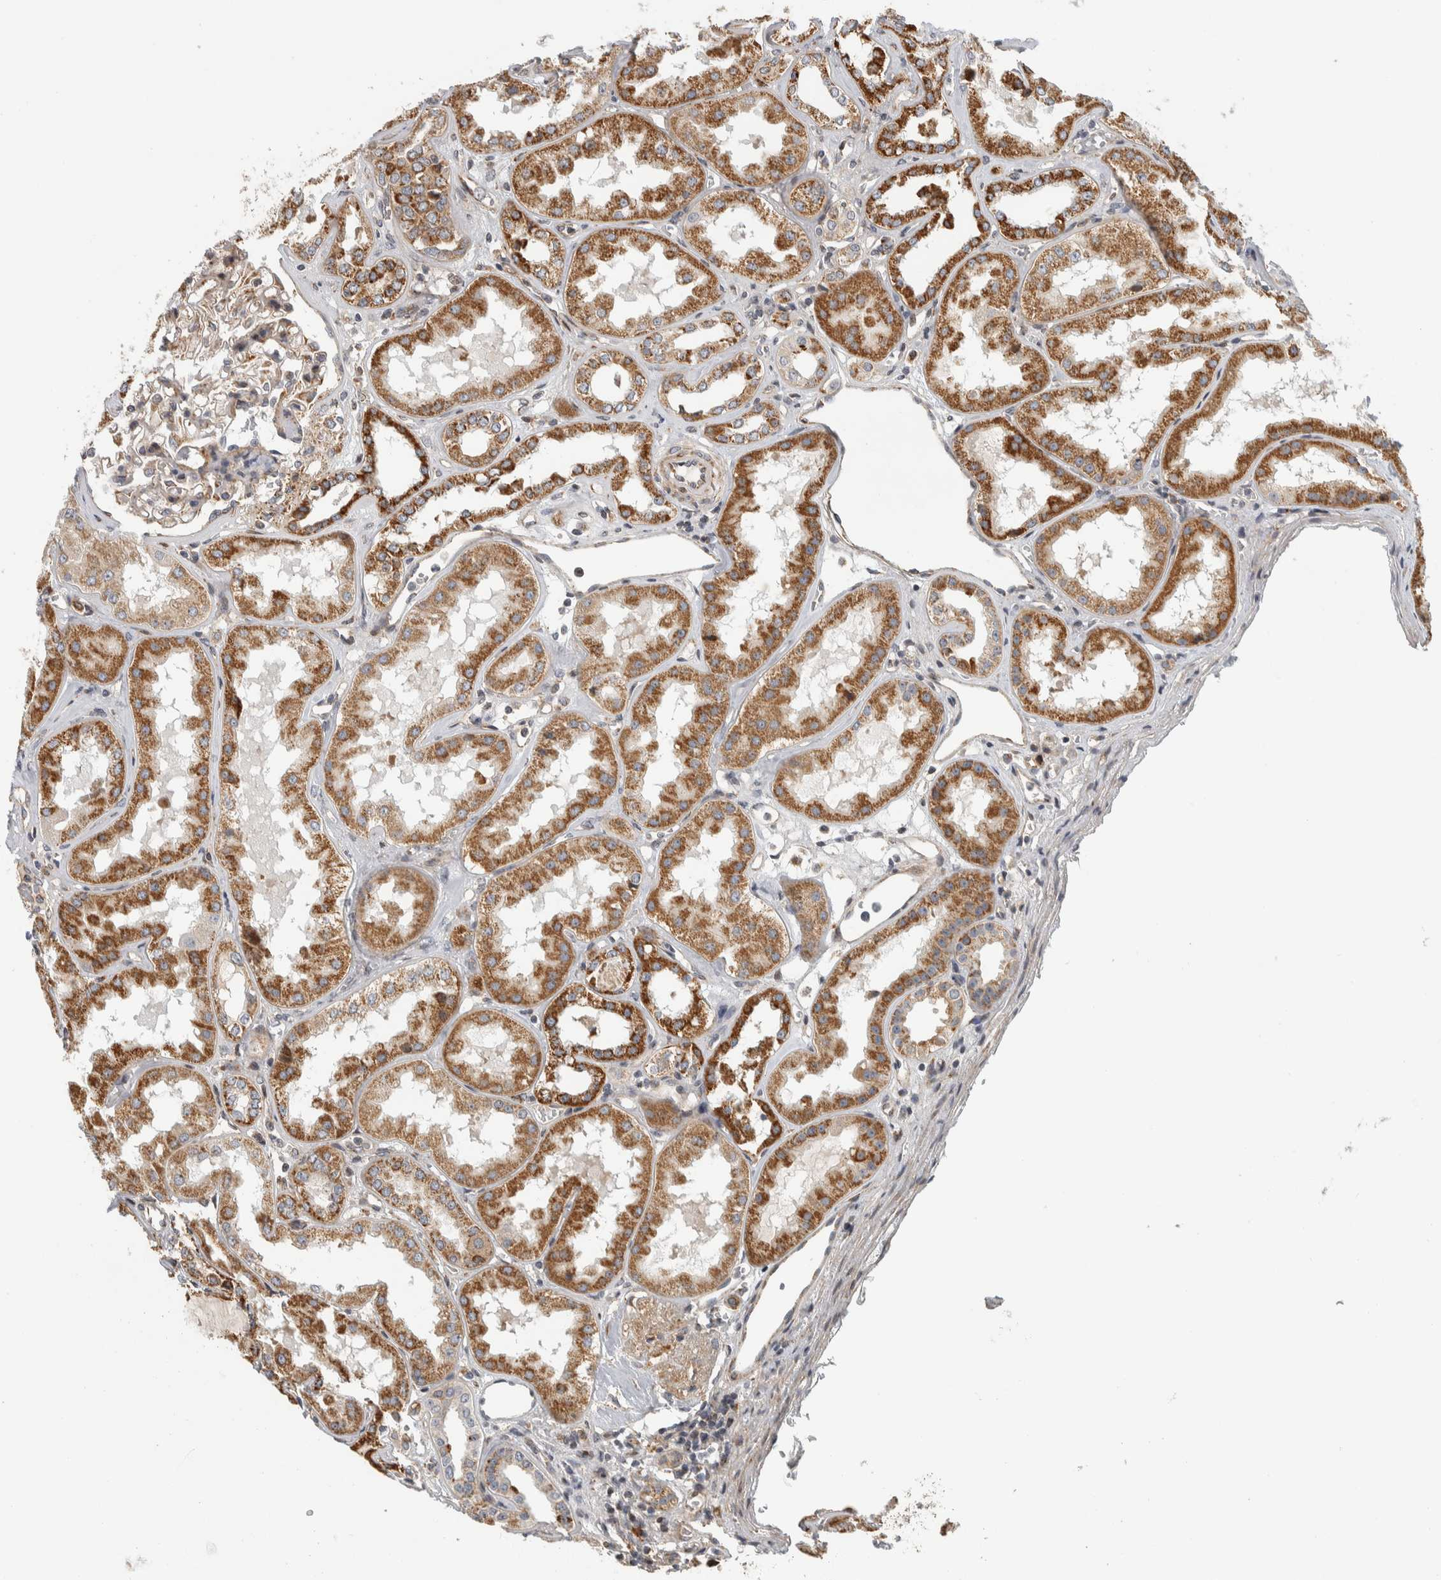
{"staining": {"intensity": "weak", "quantity": "<25%", "location": "cytoplasmic/membranous"}, "tissue": "kidney", "cell_type": "Cells in glomeruli", "image_type": "normal", "snomed": [{"axis": "morphology", "description": "Normal tissue, NOS"}, {"axis": "topography", "description": "Kidney"}], "caption": "An immunohistochemistry histopathology image of unremarkable kidney is shown. There is no staining in cells in glomeruli of kidney.", "gene": "AFP", "patient": {"sex": "female", "age": 56}}